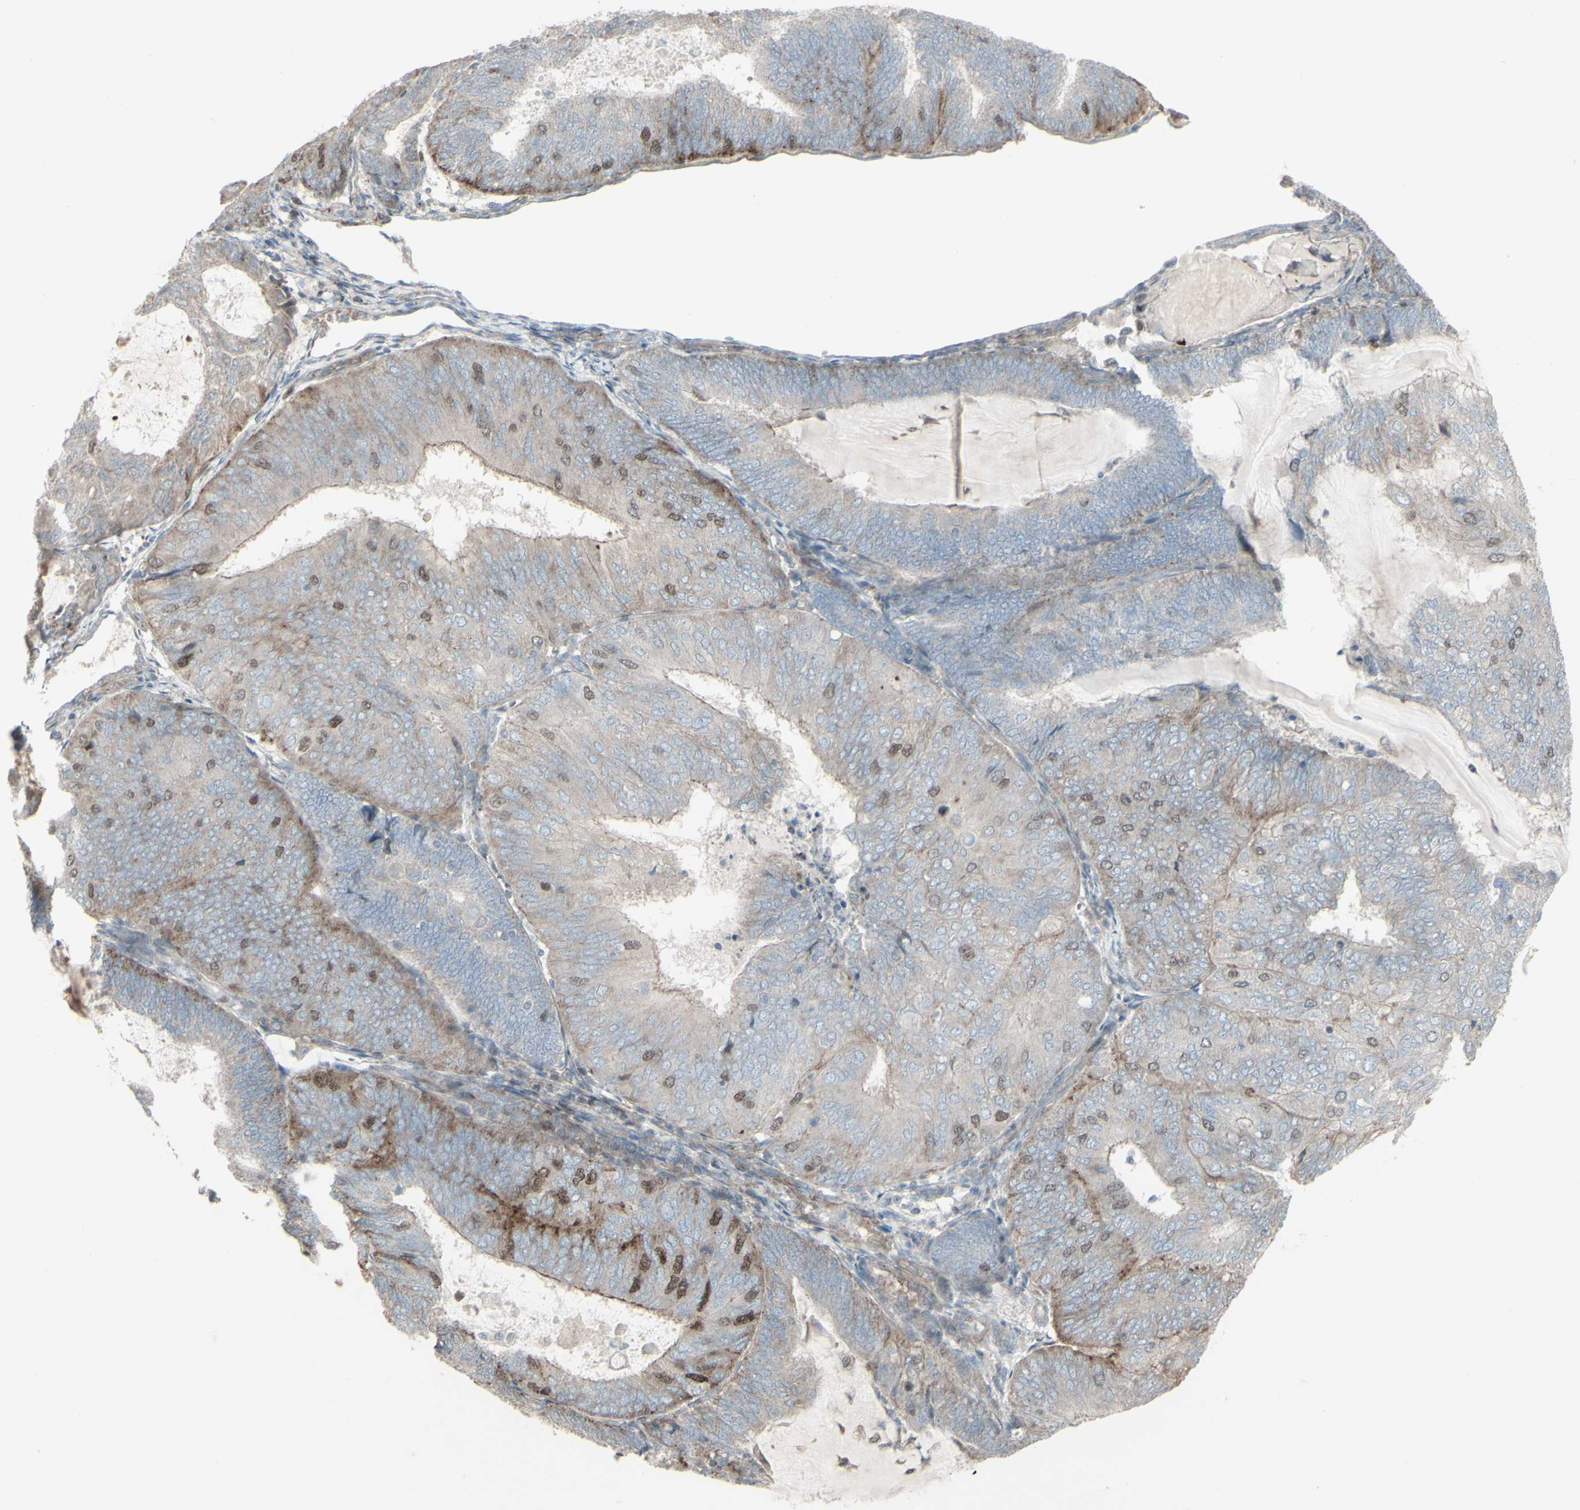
{"staining": {"intensity": "moderate", "quantity": "<25%", "location": "nuclear"}, "tissue": "endometrial cancer", "cell_type": "Tumor cells", "image_type": "cancer", "snomed": [{"axis": "morphology", "description": "Adenocarcinoma, NOS"}, {"axis": "topography", "description": "Endometrium"}], "caption": "Endometrial cancer tissue exhibits moderate nuclear staining in about <25% of tumor cells, visualized by immunohistochemistry.", "gene": "GMNN", "patient": {"sex": "female", "age": 81}}